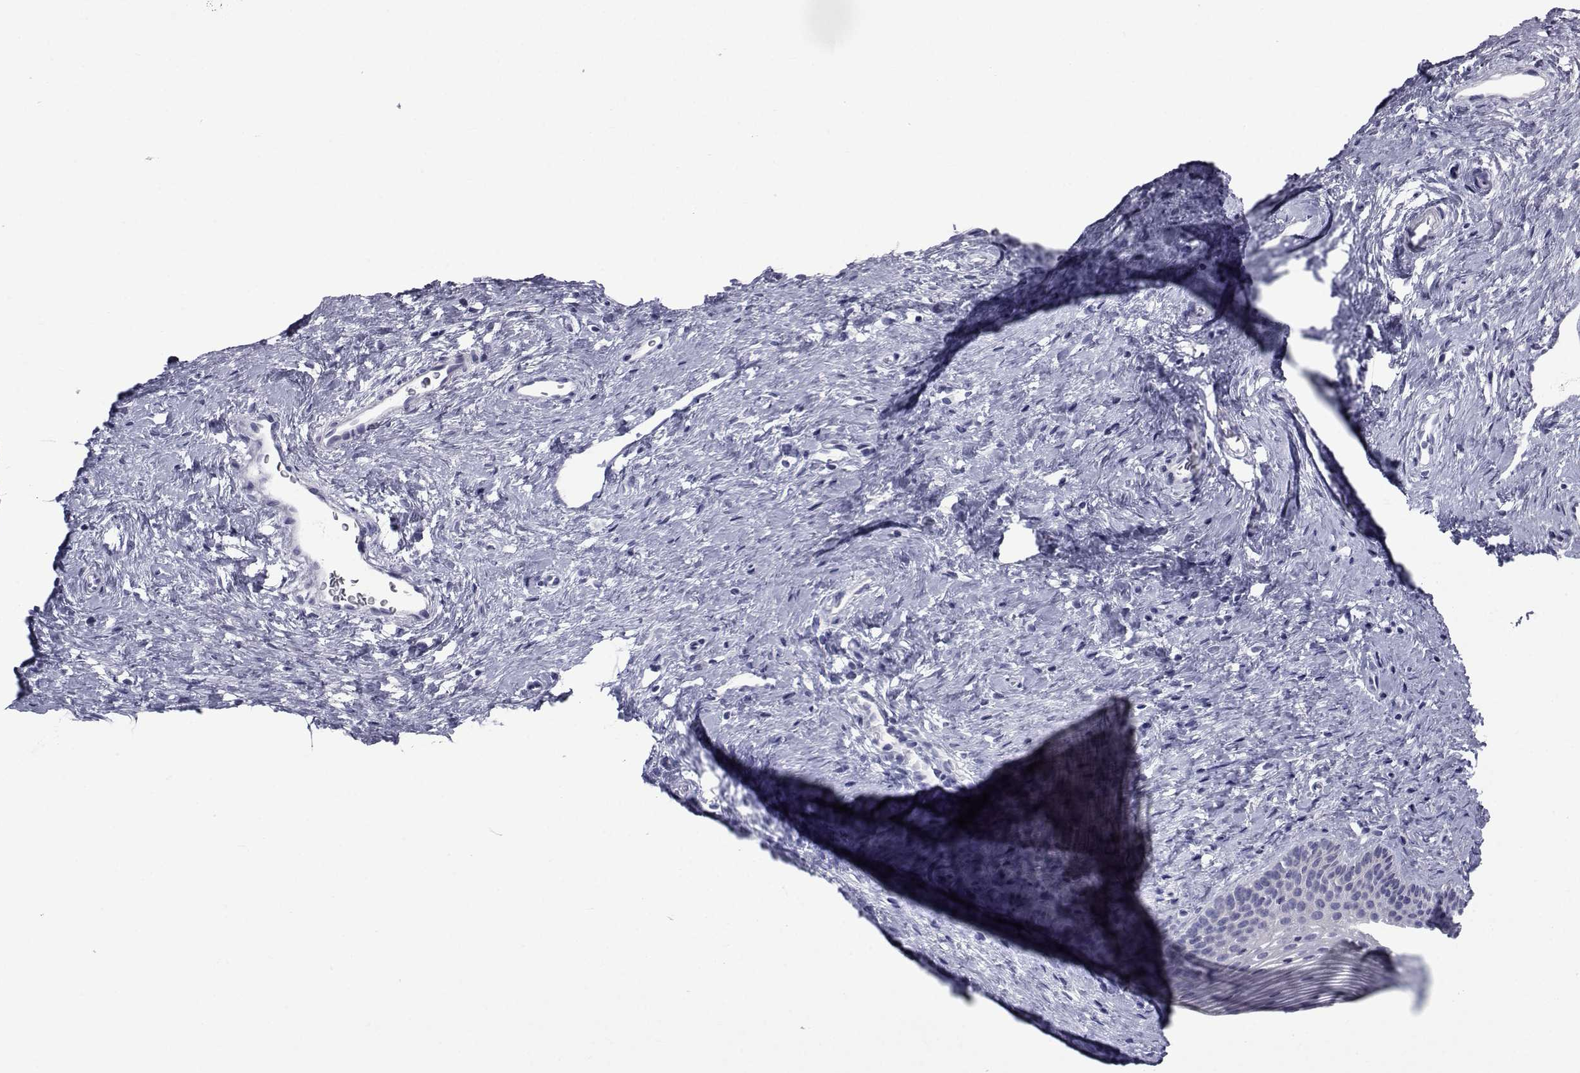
{"staining": {"intensity": "negative", "quantity": "none", "location": "none"}, "tissue": "nasopharynx", "cell_type": "Respiratory epithelial cells", "image_type": "normal", "snomed": [{"axis": "morphology", "description": "Normal tissue, NOS"}, {"axis": "topography", "description": "Nasopharynx"}], "caption": "IHC photomicrograph of unremarkable human nasopharynx stained for a protein (brown), which reveals no expression in respiratory epithelial cells.", "gene": "PDE6G", "patient": {"sex": "female", "age": 68}}